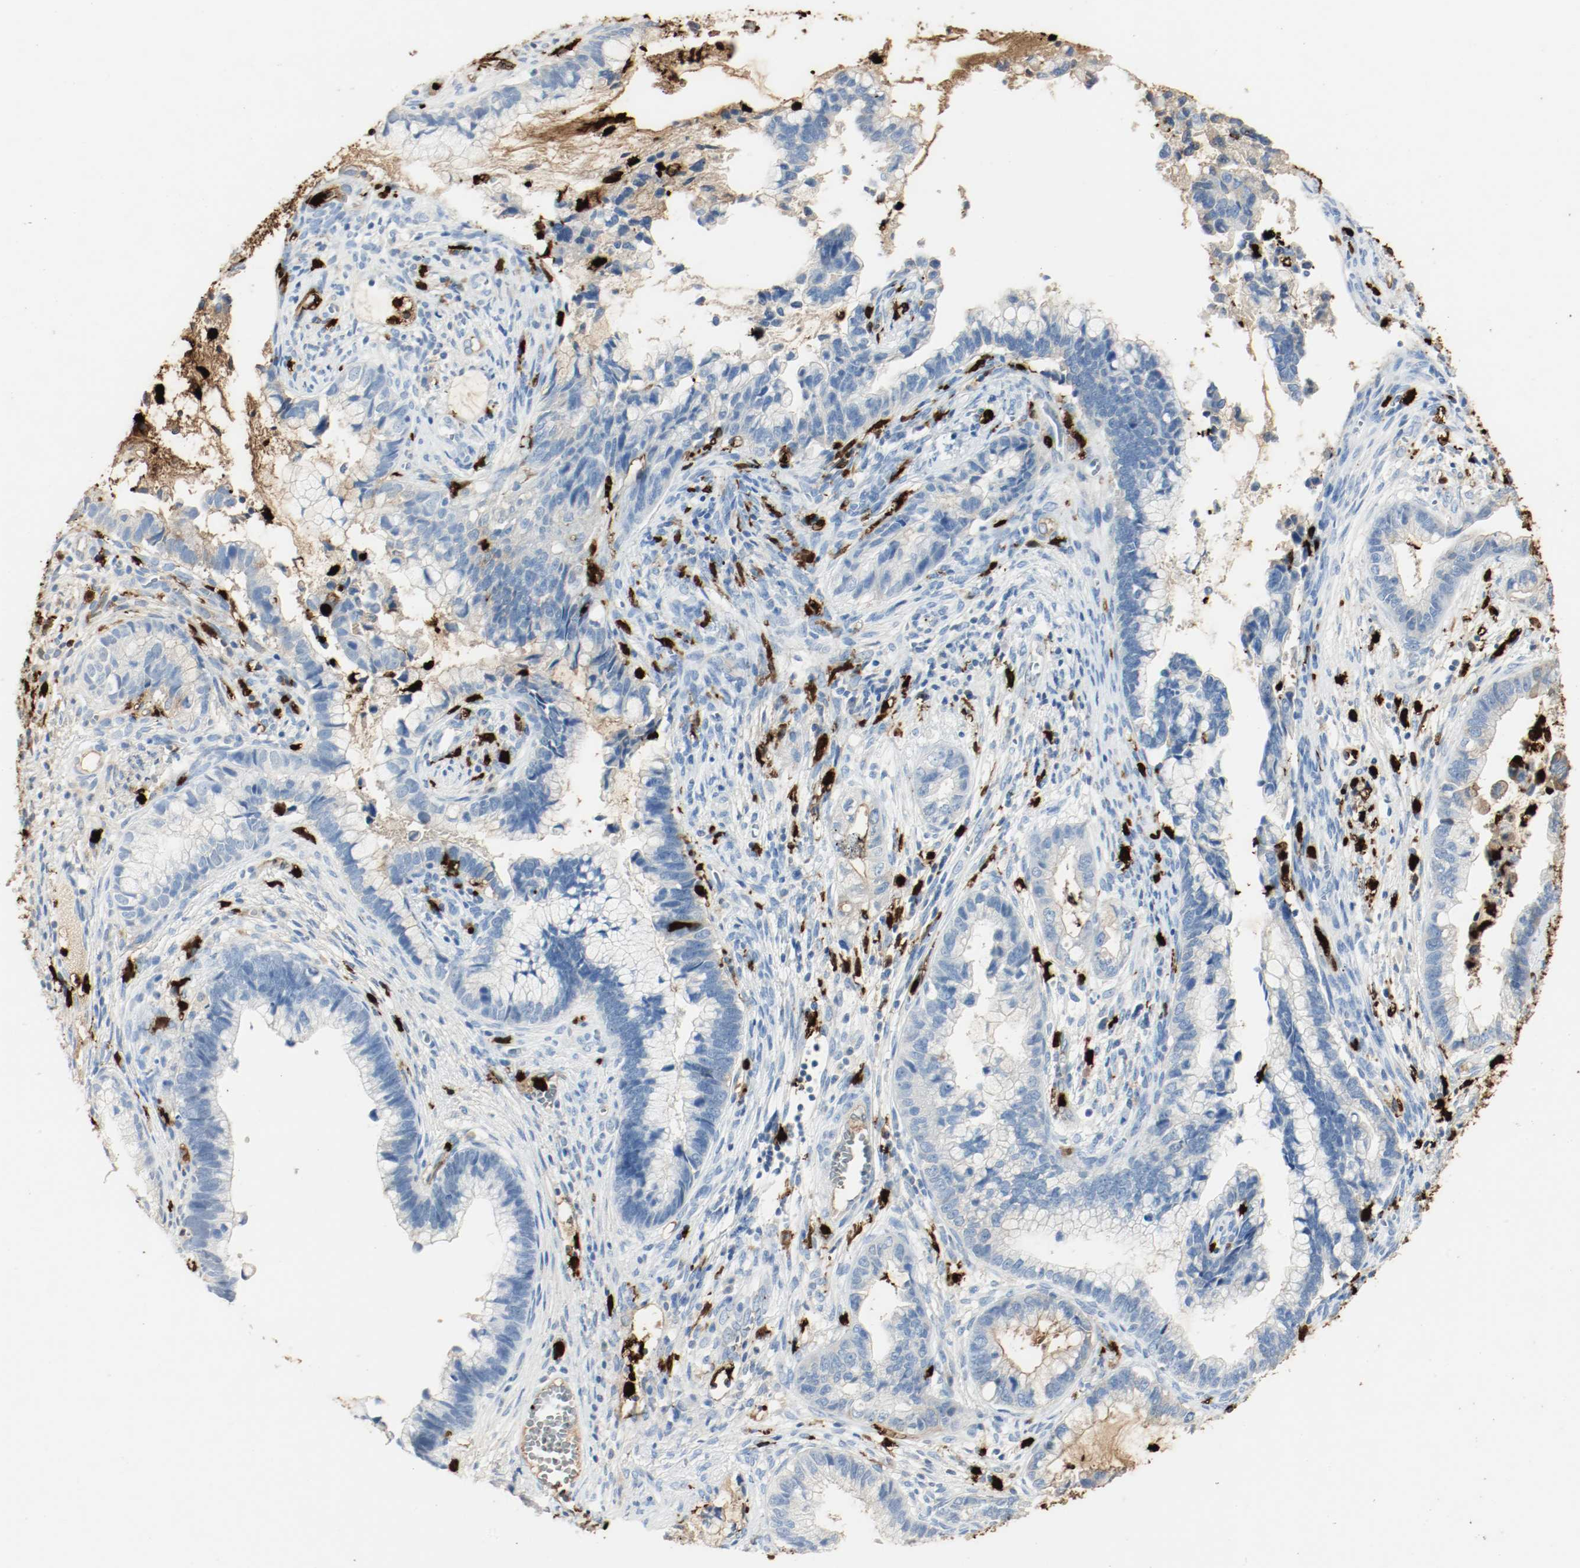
{"staining": {"intensity": "weak", "quantity": "25%-75%", "location": "cytoplasmic/membranous"}, "tissue": "cervical cancer", "cell_type": "Tumor cells", "image_type": "cancer", "snomed": [{"axis": "morphology", "description": "Adenocarcinoma, NOS"}, {"axis": "topography", "description": "Cervix"}], "caption": "Immunohistochemistry (IHC) (DAB) staining of adenocarcinoma (cervical) reveals weak cytoplasmic/membranous protein staining in about 25%-75% of tumor cells.", "gene": "S100A9", "patient": {"sex": "female", "age": 44}}